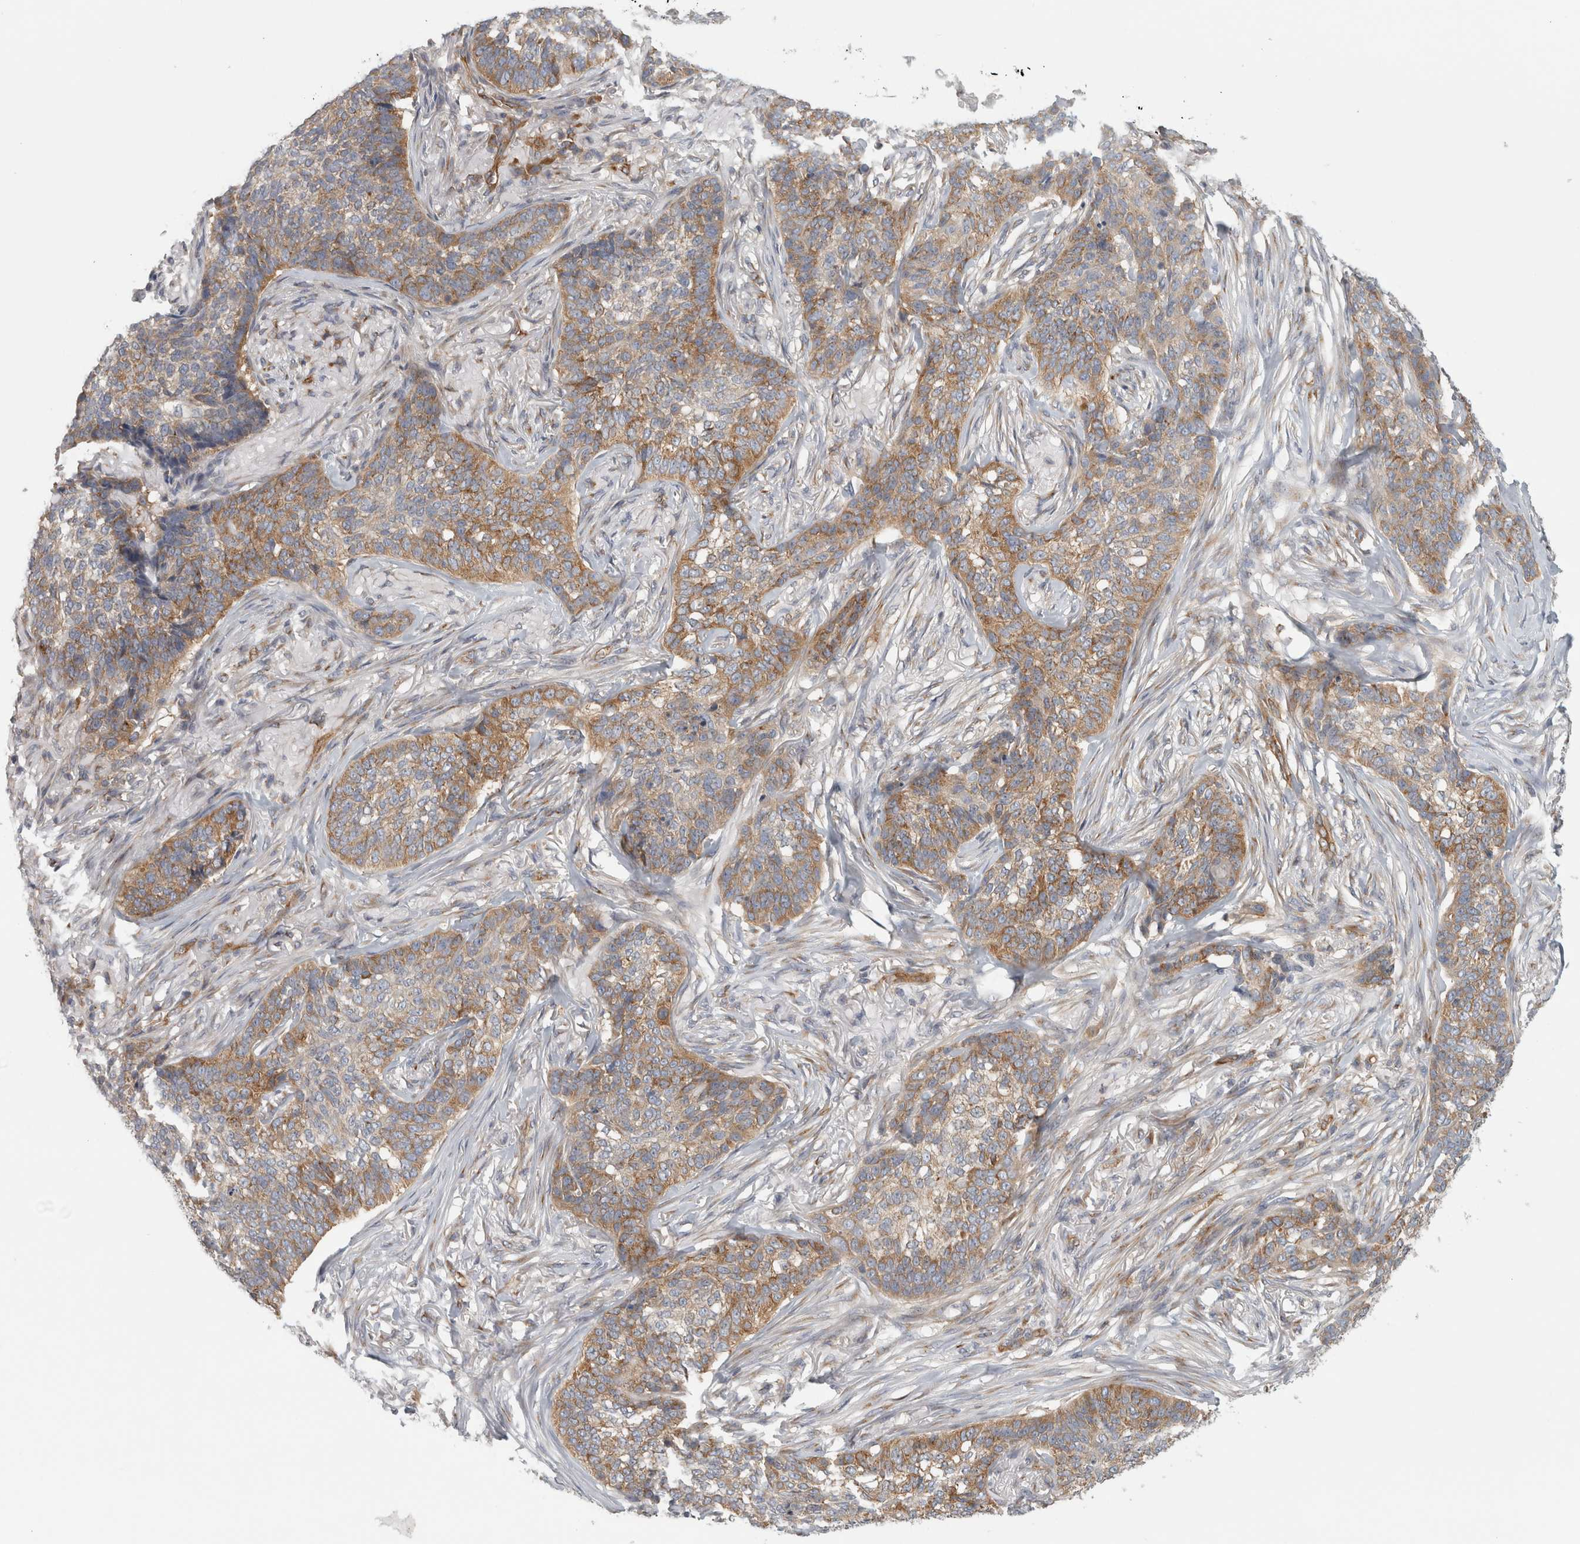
{"staining": {"intensity": "moderate", "quantity": ">75%", "location": "cytoplasmic/membranous"}, "tissue": "skin cancer", "cell_type": "Tumor cells", "image_type": "cancer", "snomed": [{"axis": "morphology", "description": "Basal cell carcinoma"}, {"axis": "topography", "description": "Skin"}], "caption": "Skin cancer (basal cell carcinoma) tissue exhibits moderate cytoplasmic/membranous expression in approximately >75% of tumor cells, visualized by immunohistochemistry.", "gene": "PEX6", "patient": {"sex": "male", "age": 85}}